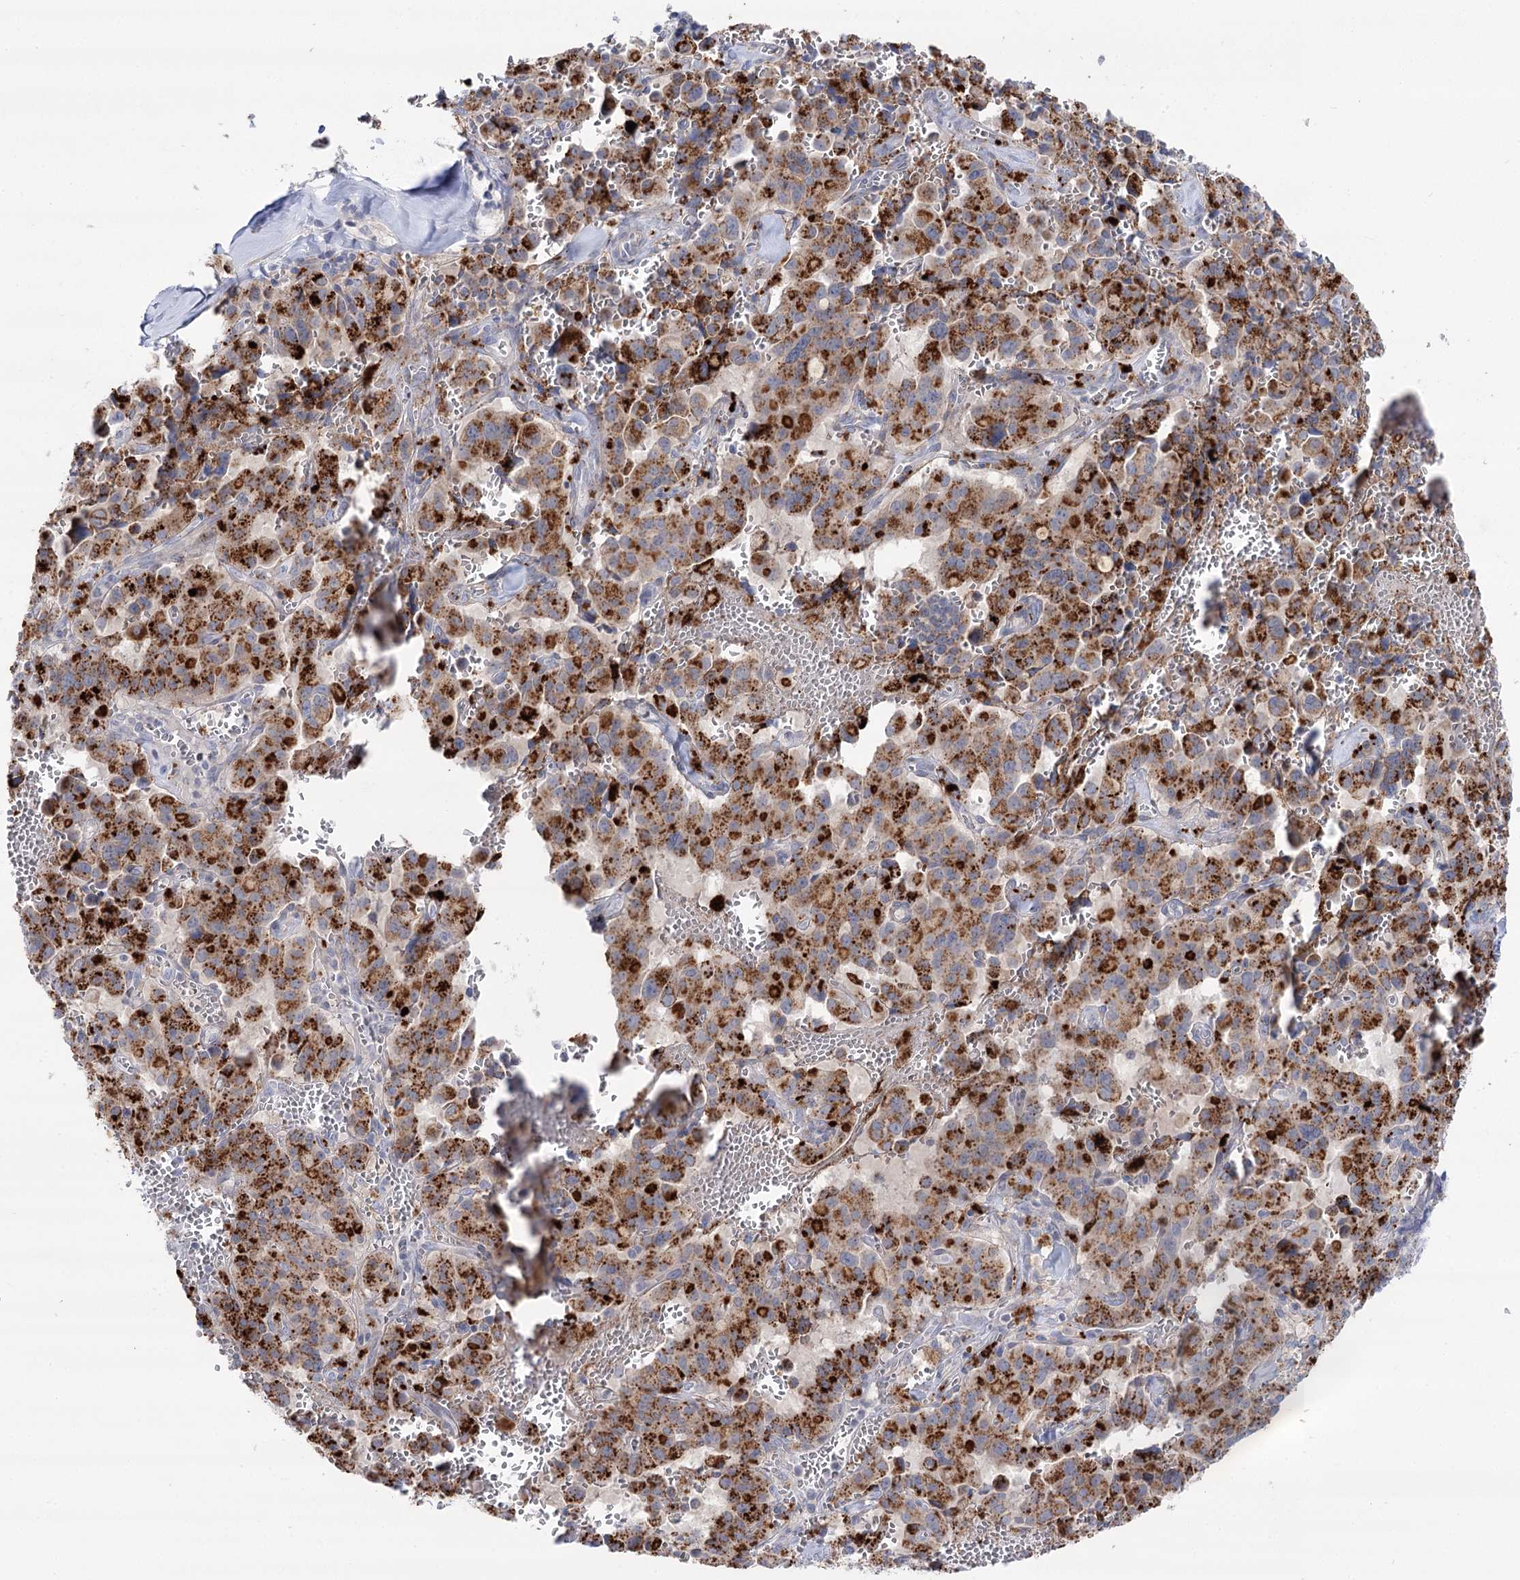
{"staining": {"intensity": "strong", "quantity": ">75%", "location": "cytoplasmic/membranous"}, "tissue": "pancreatic cancer", "cell_type": "Tumor cells", "image_type": "cancer", "snomed": [{"axis": "morphology", "description": "Adenocarcinoma, NOS"}, {"axis": "topography", "description": "Pancreas"}], "caption": "Human adenocarcinoma (pancreatic) stained with a brown dye exhibits strong cytoplasmic/membranous positive staining in approximately >75% of tumor cells.", "gene": "SIAE", "patient": {"sex": "male", "age": 65}}